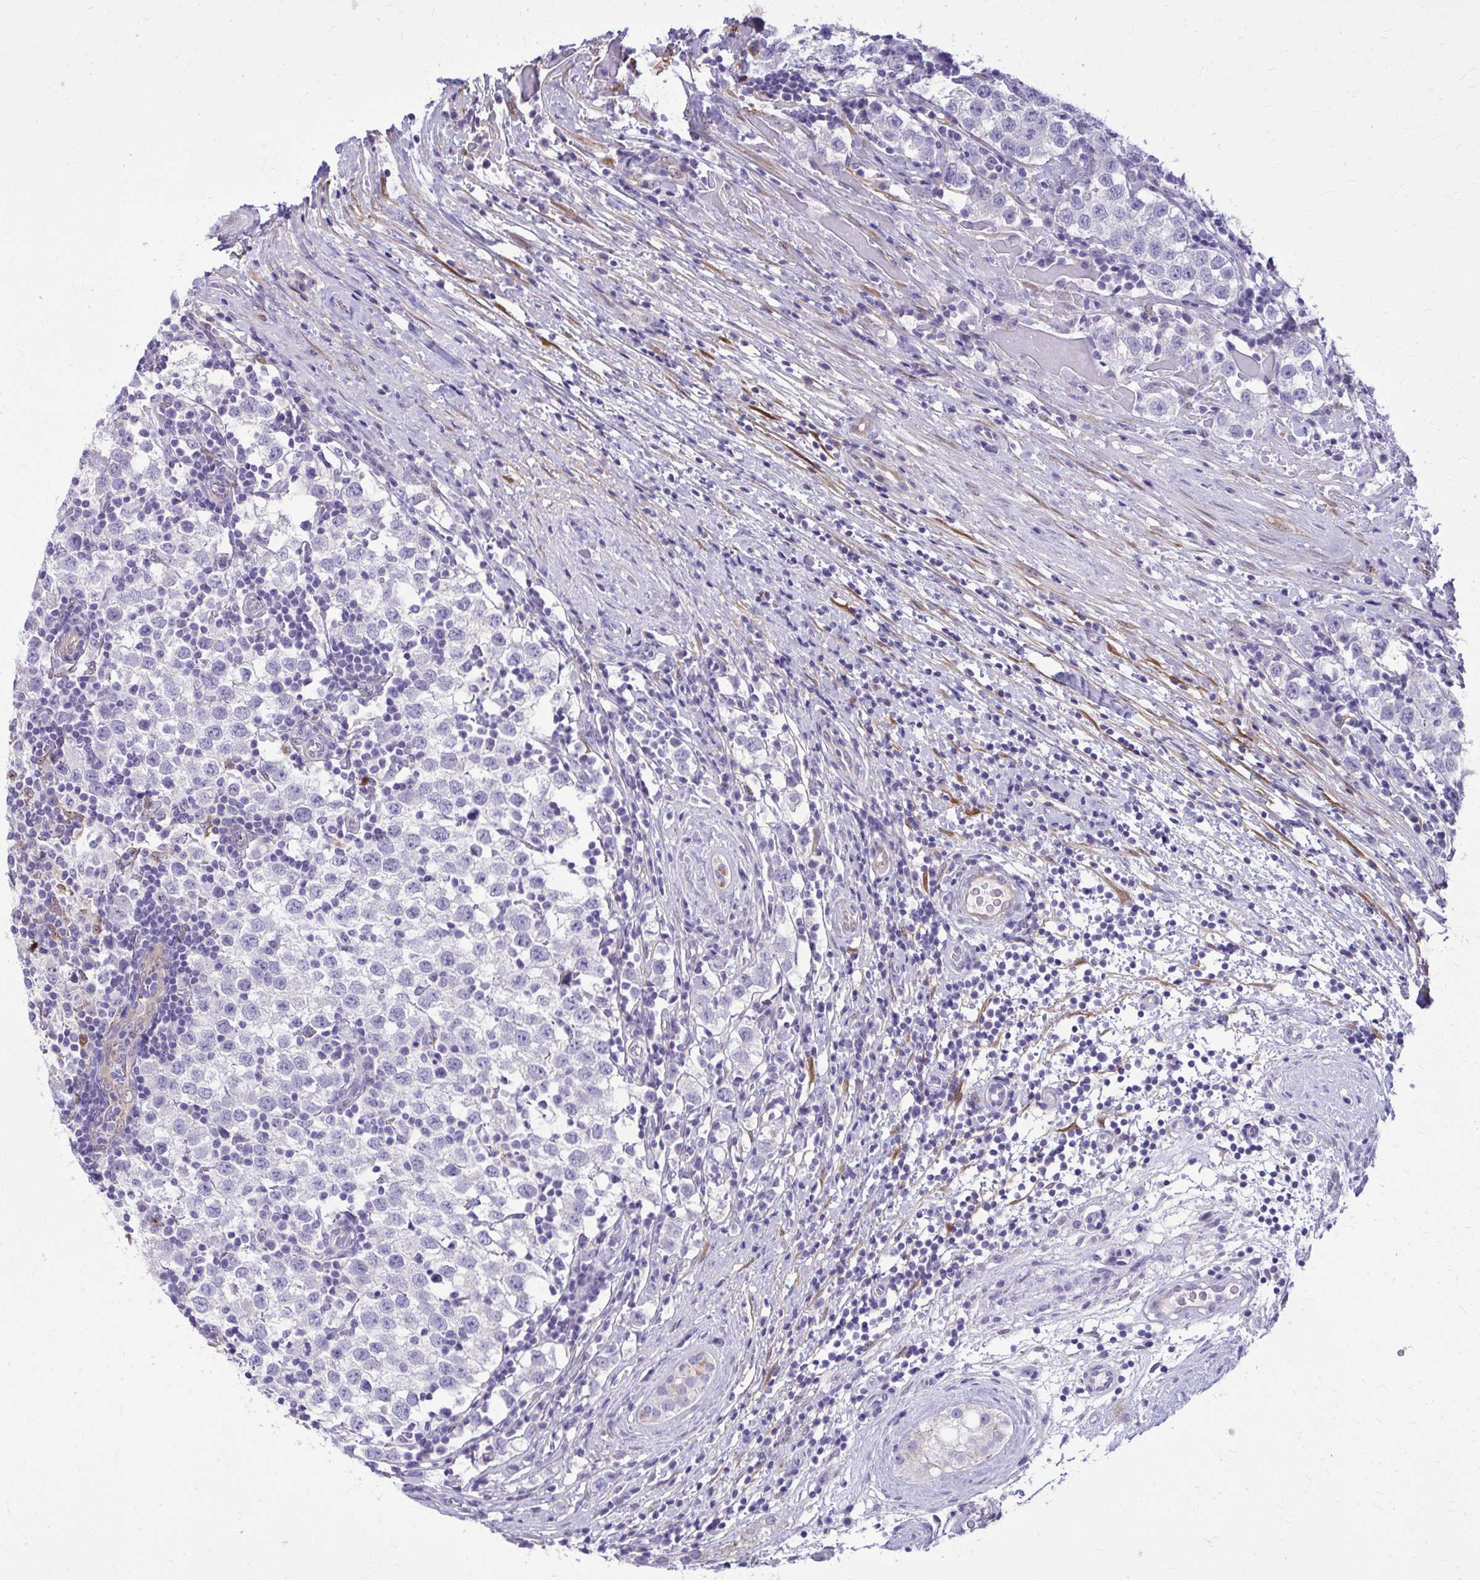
{"staining": {"intensity": "negative", "quantity": "none", "location": "none"}, "tissue": "testis cancer", "cell_type": "Tumor cells", "image_type": "cancer", "snomed": [{"axis": "morphology", "description": "Seminoma, NOS"}, {"axis": "topography", "description": "Testis"}], "caption": "An immunohistochemistry (IHC) photomicrograph of testis cancer (seminoma) is shown. There is no staining in tumor cells of testis cancer (seminoma).", "gene": "NNMT", "patient": {"sex": "male", "age": 34}}